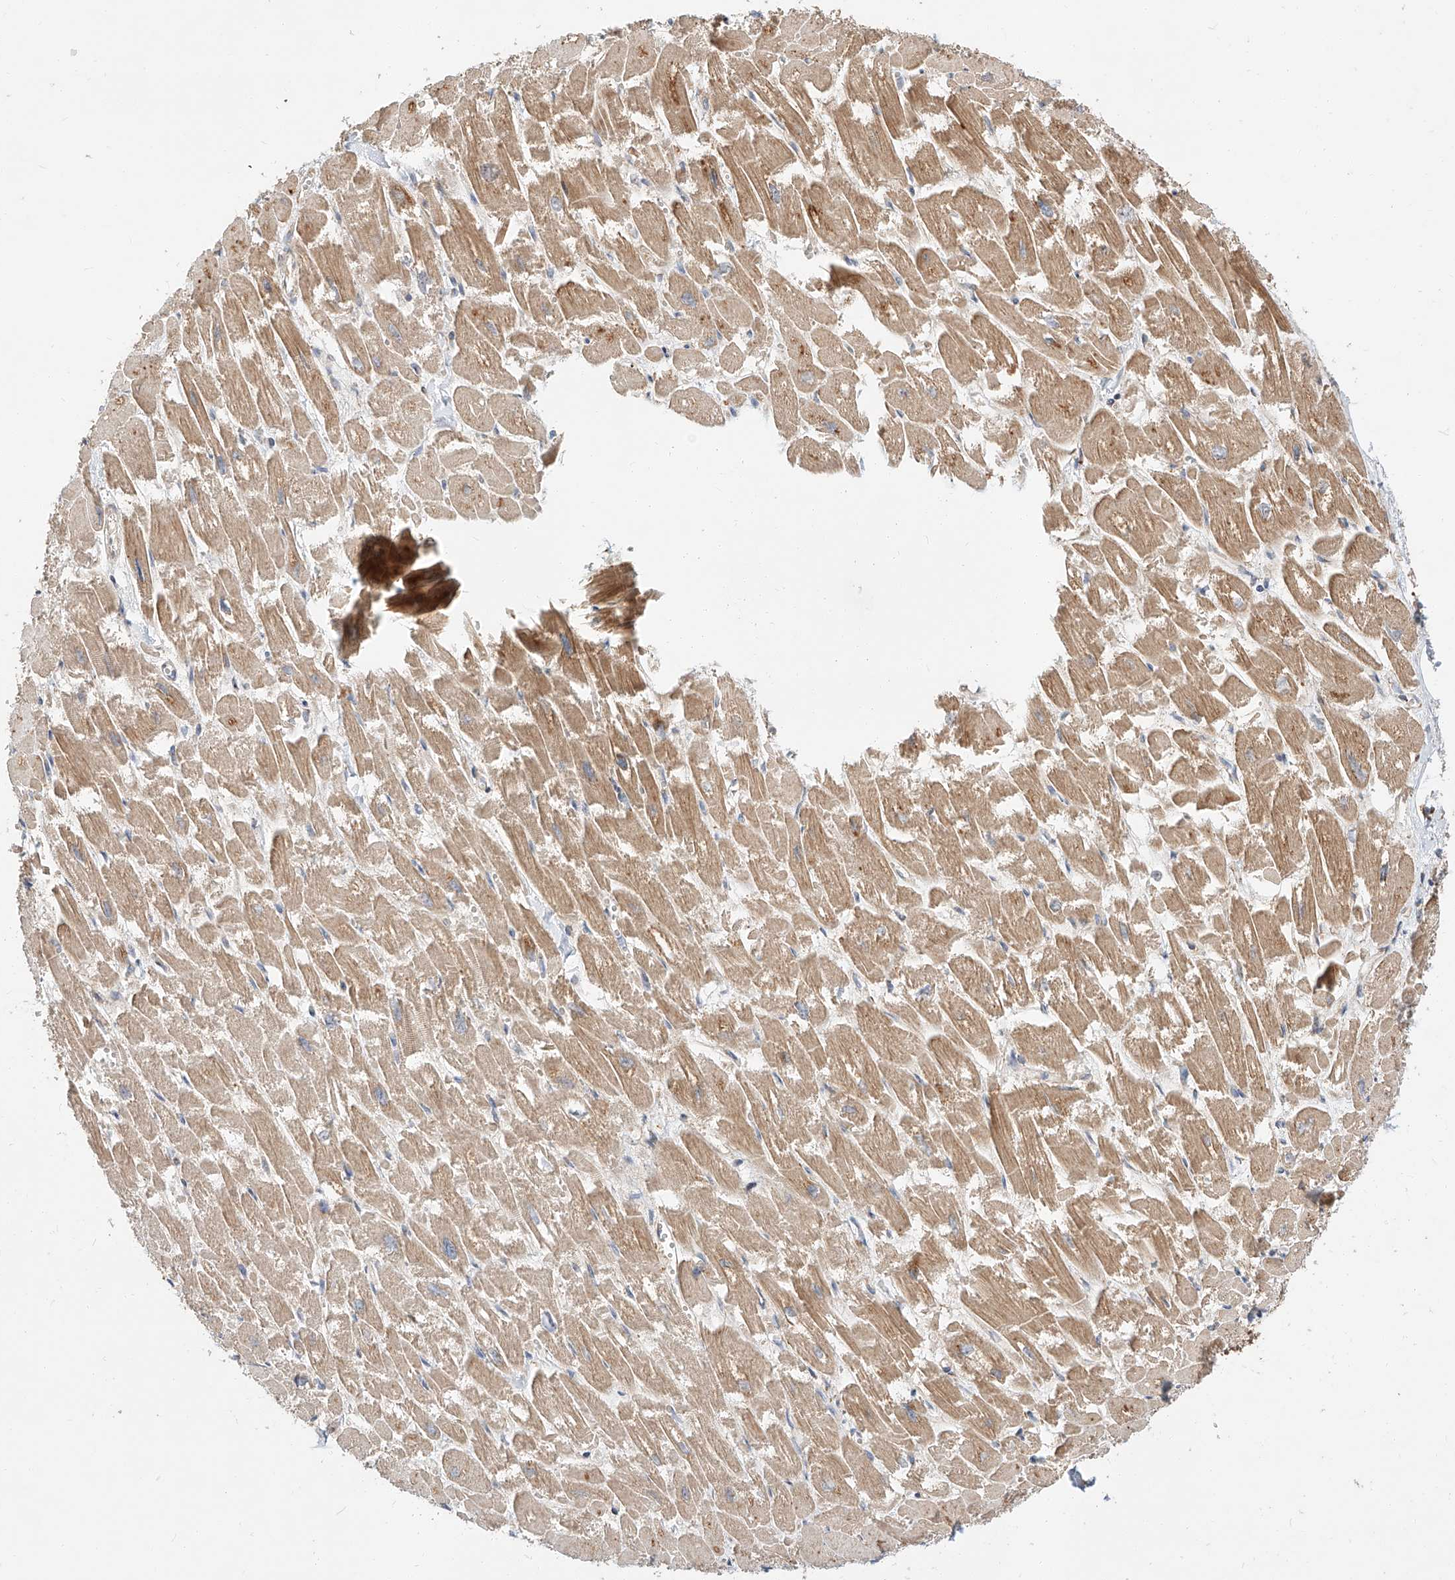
{"staining": {"intensity": "strong", "quantity": "25%-75%", "location": "cytoplasmic/membranous"}, "tissue": "heart muscle", "cell_type": "Cardiomyocytes", "image_type": "normal", "snomed": [{"axis": "morphology", "description": "Normal tissue, NOS"}, {"axis": "topography", "description": "Heart"}], "caption": "An immunohistochemistry histopathology image of benign tissue is shown. Protein staining in brown highlights strong cytoplasmic/membranous positivity in heart muscle within cardiomyocytes.", "gene": "DIRAS3", "patient": {"sex": "male", "age": 54}}